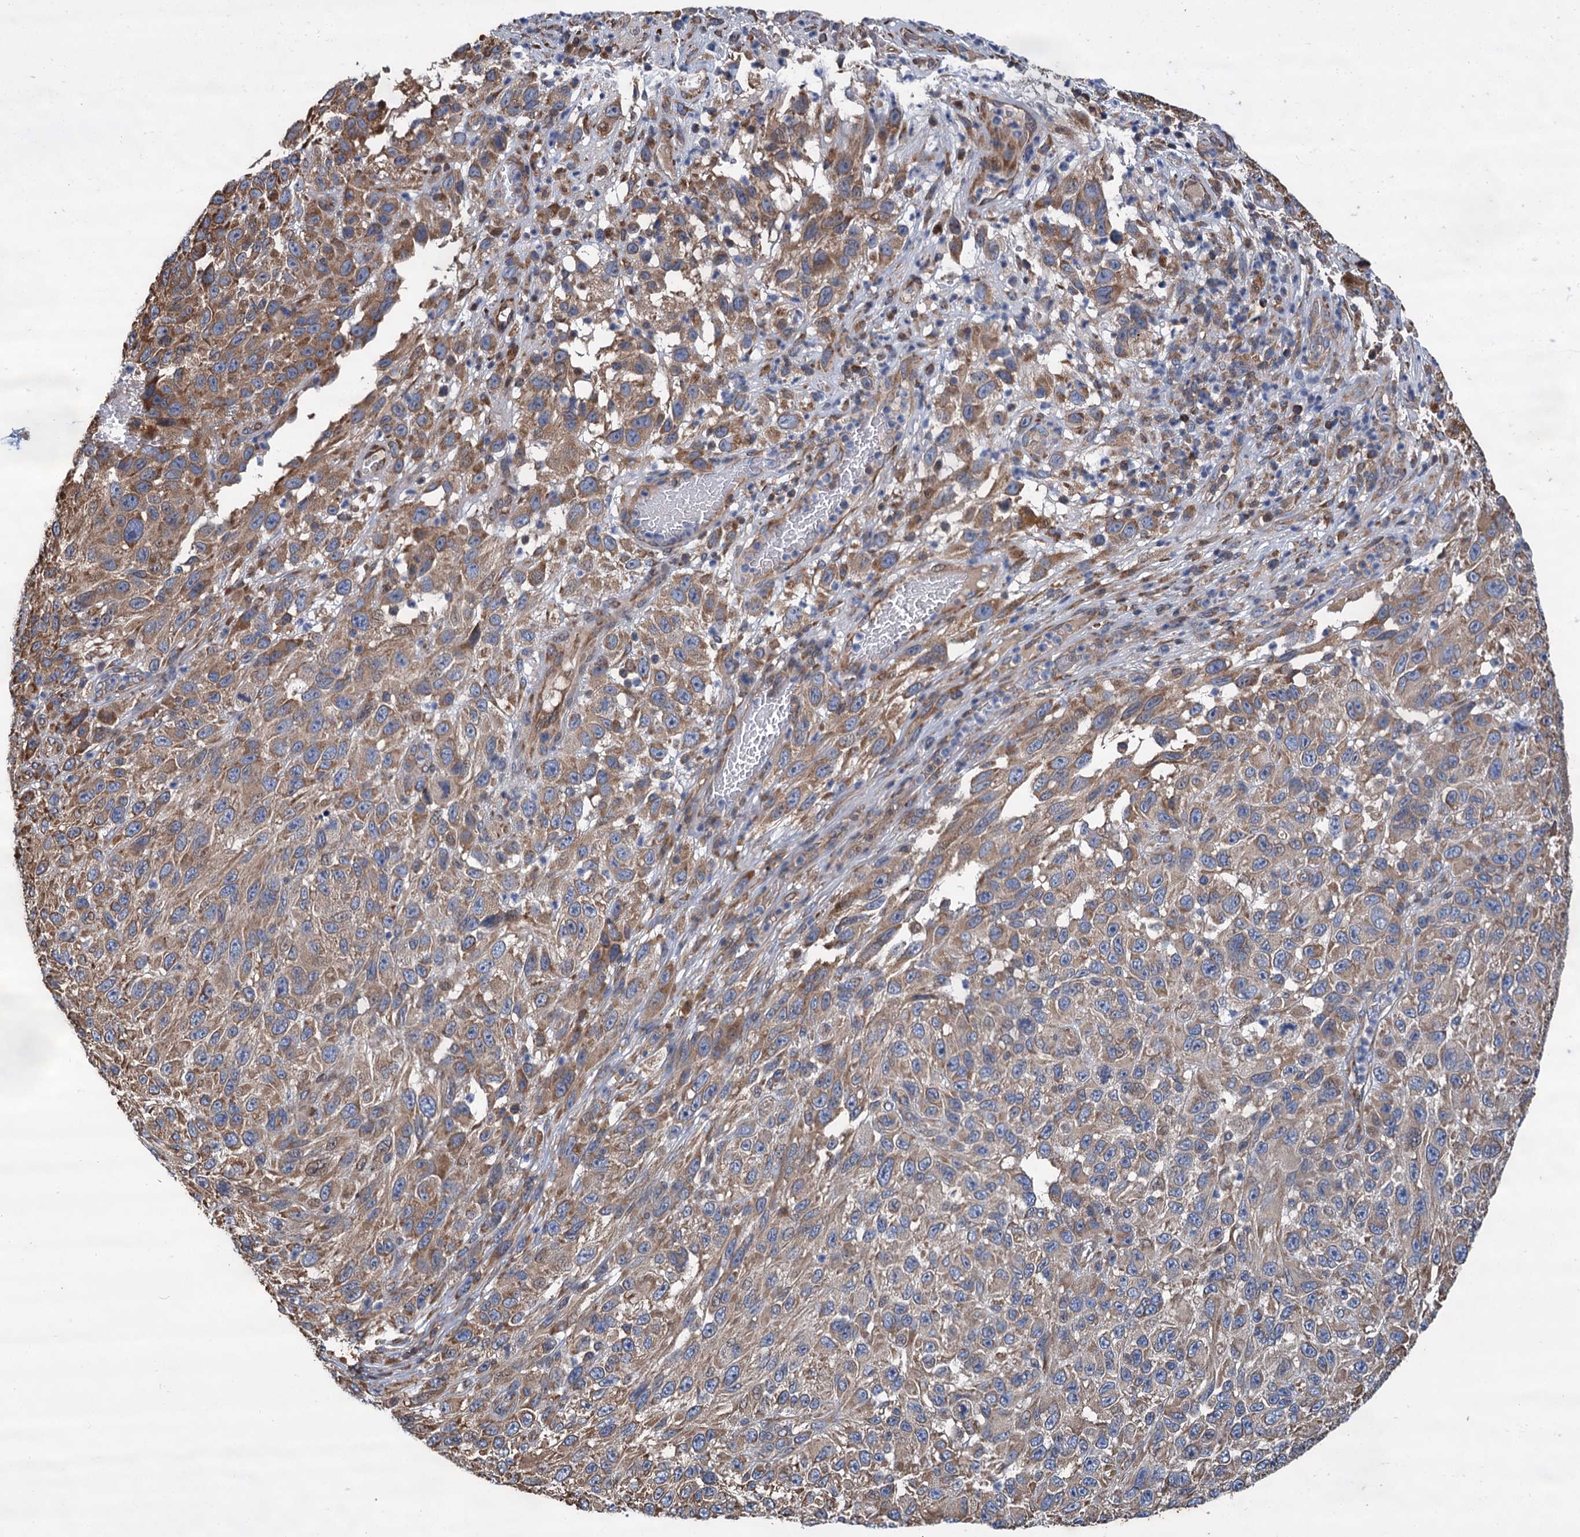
{"staining": {"intensity": "moderate", "quantity": ">75%", "location": "cytoplasmic/membranous"}, "tissue": "melanoma", "cell_type": "Tumor cells", "image_type": "cancer", "snomed": [{"axis": "morphology", "description": "Malignant melanoma, NOS"}, {"axis": "topography", "description": "Skin"}], "caption": "Moderate cytoplasmic/membranous staining is identified in approximately >75% of tumor cells in melanoma.", "gene": "LINS1", "patient": {"sex": "female", "age": 96}}